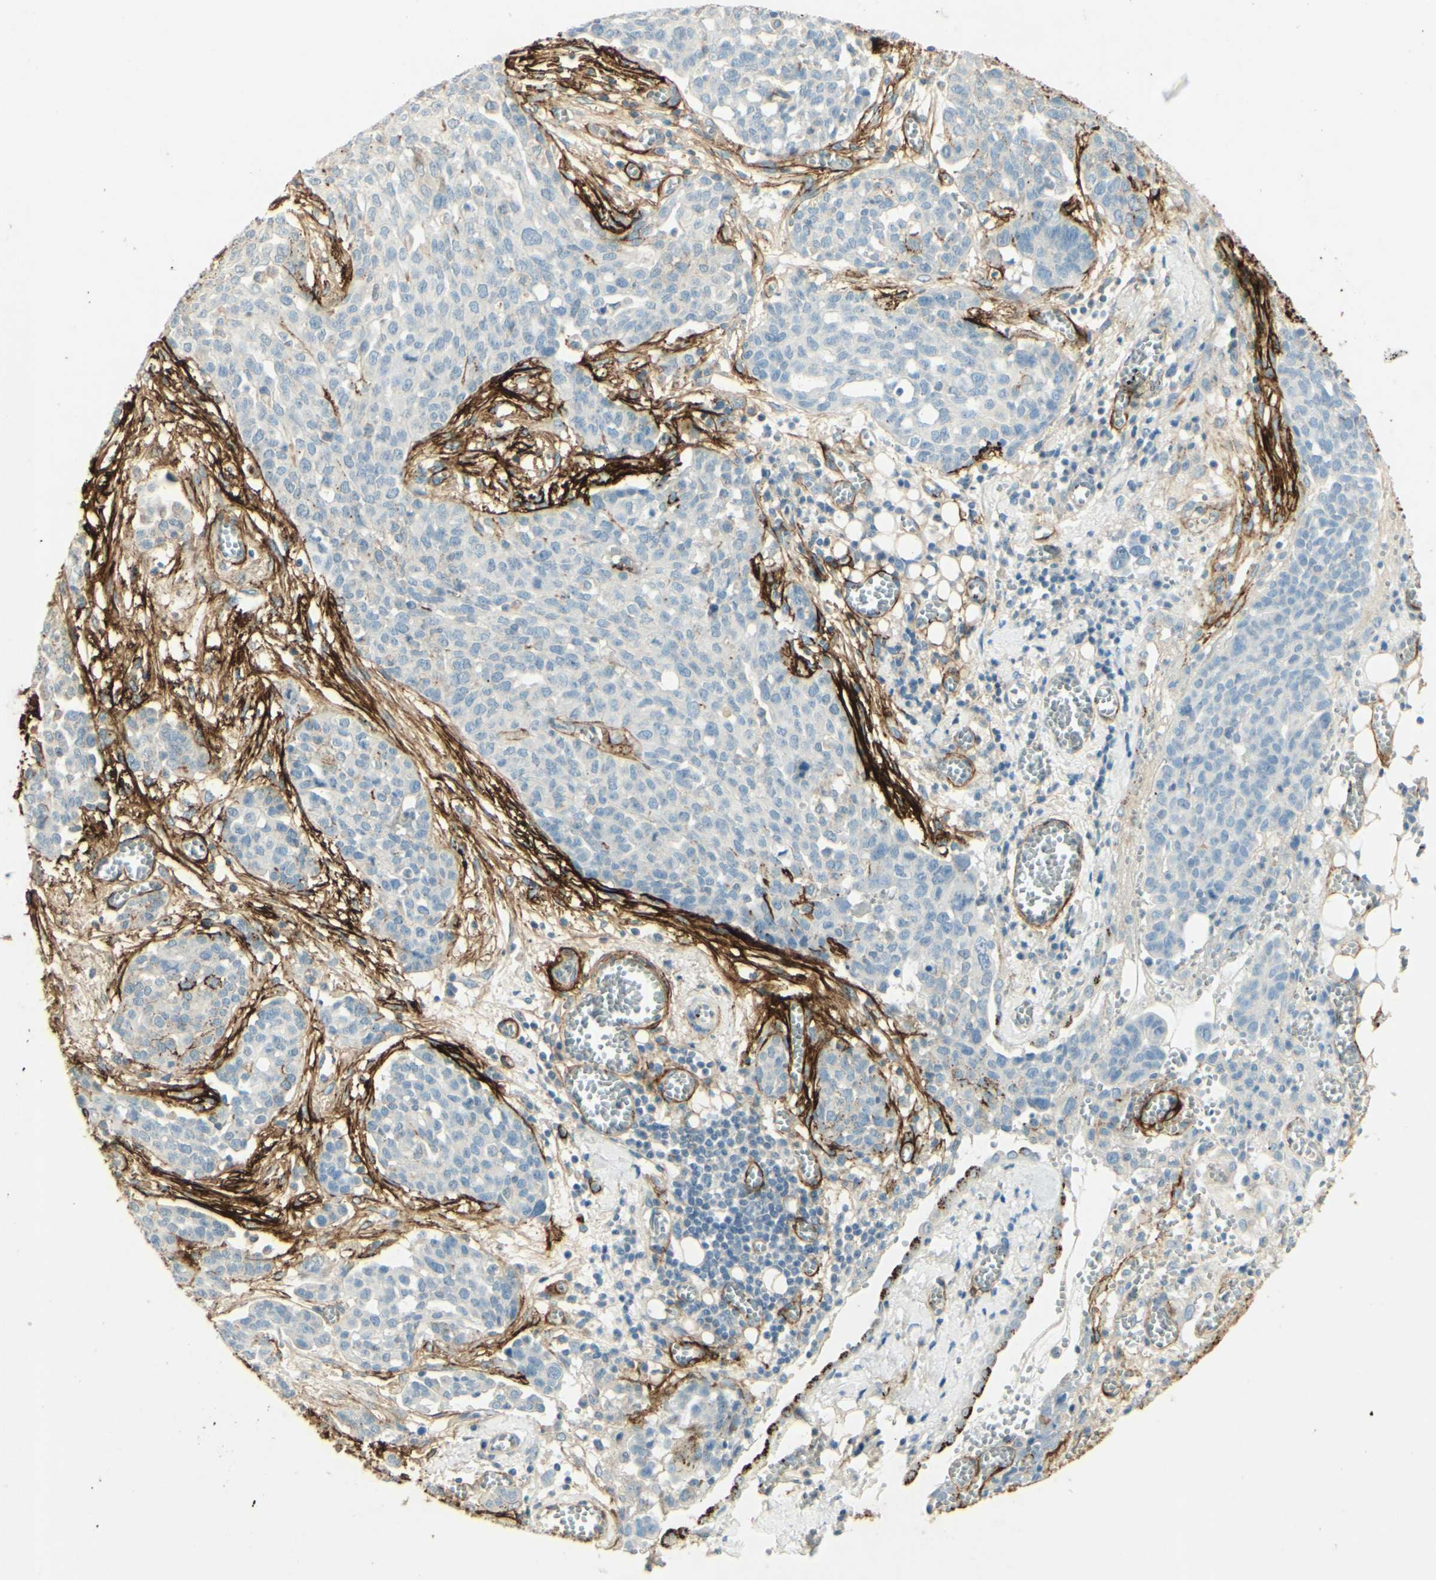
{"staining": {"intensity": "strong", "quantity": "<25%", "location": "cytoplasmic/membranous"}, "tissue": "ovarian cancer", "cell_type": "Tumor cells", "image_type": "cancer", "snomed": [{"axis": "morphology", "description": "Cystadenocarcinoma, serous, NOS"}, {"axis": "topography", "description": "Soft tissue"}, {"axis": "topography", "description": "Ovary"}], "caption": "High-power microscopy captured an IHC image of ovarian cancer (serous cystadenocarcinoma), revealing strong cytoplasmic/membranous expression in about <25% of tumor cells. Nuclei are stained in blue.", "gene": "TNN", "patient": {"sex": "female", "age": 57}}